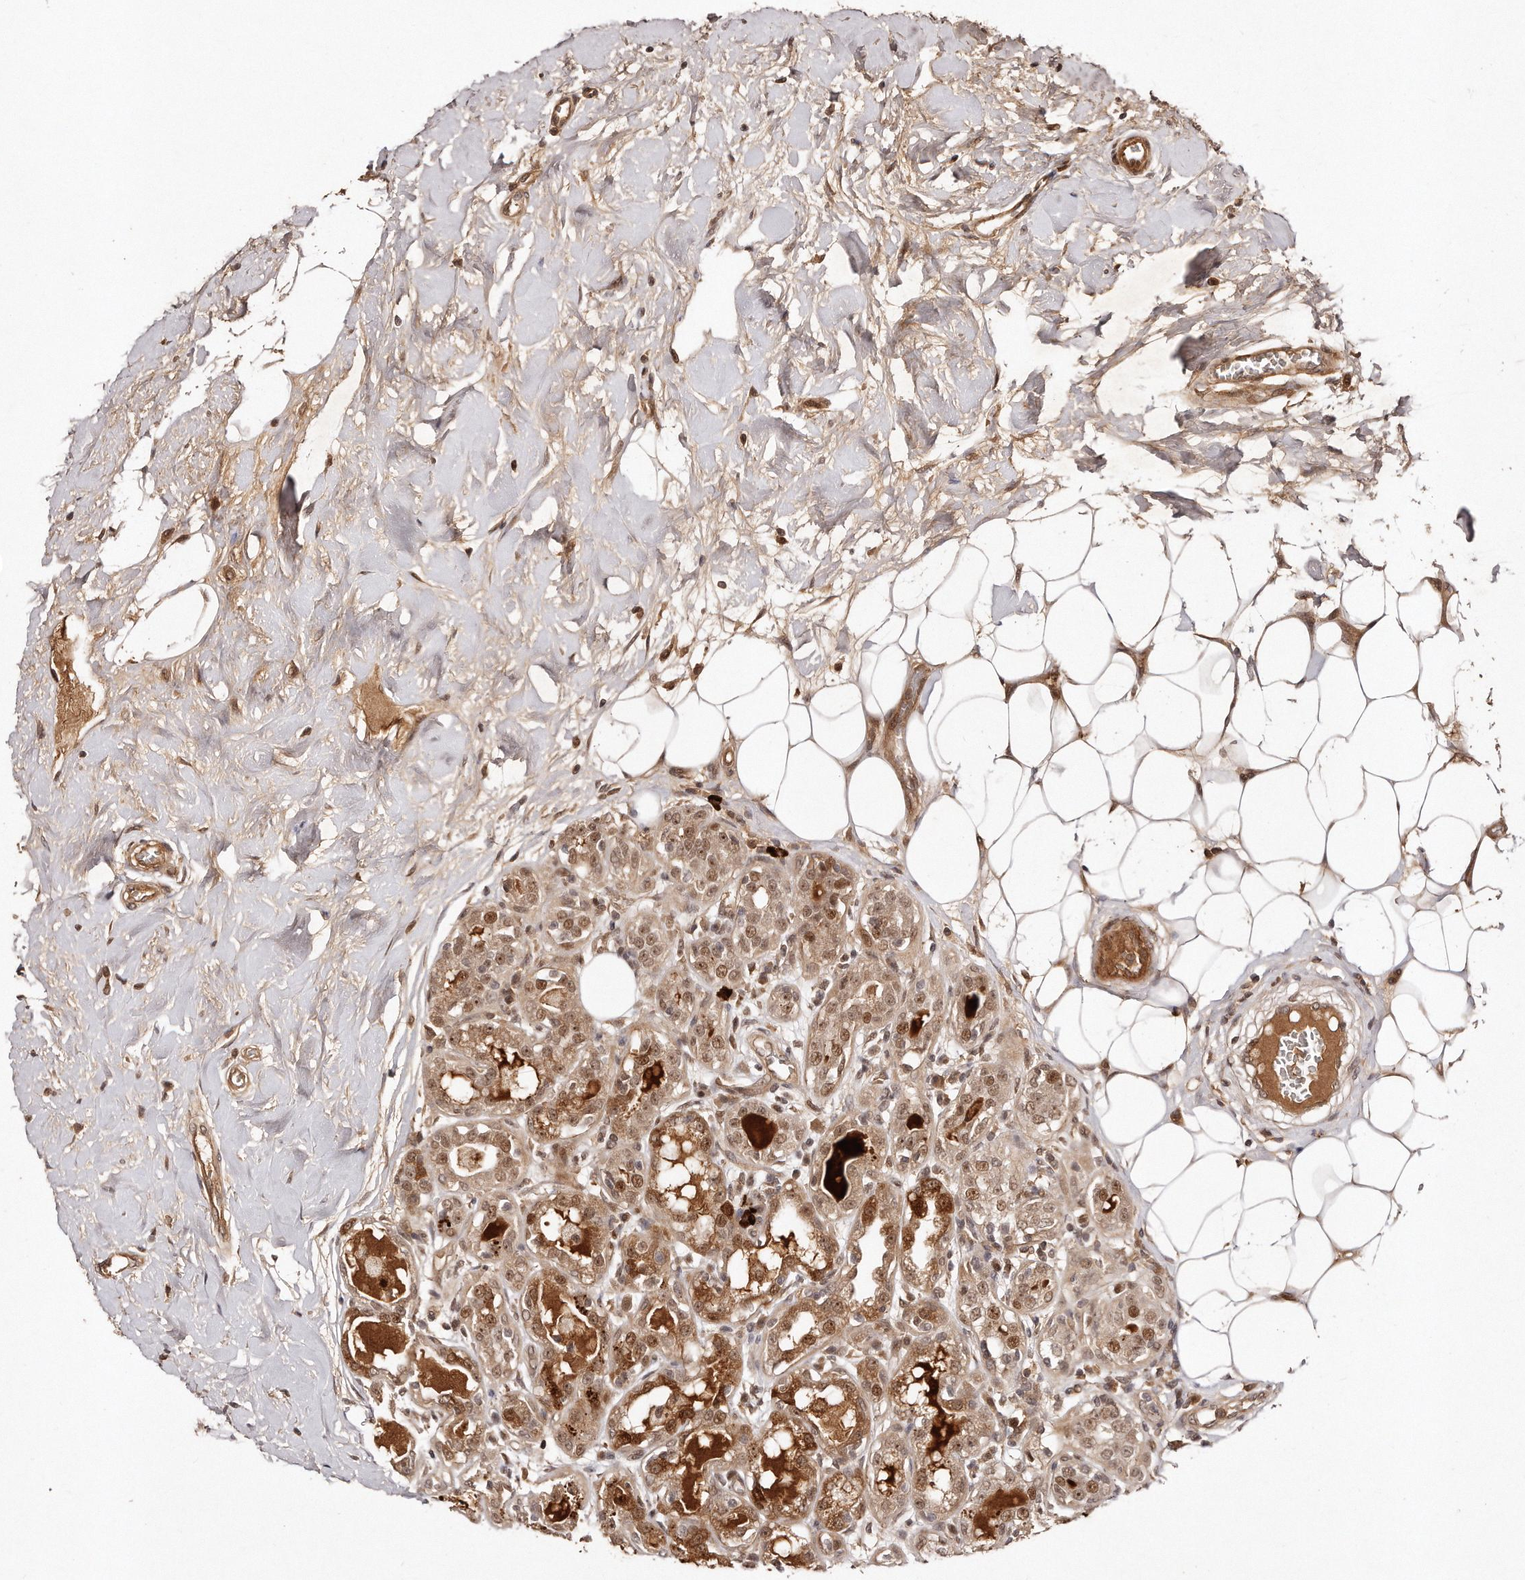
{"staining": {"intensity": "moderate", "quantity": ">75%", "location": "cytoplasmic/membranous,nuclear"}, "tissue": "breast cancer", "cell_type": "Tumor cells", "image_type": "cancer", "snomed": [{"axis": "morphology", "description": "Duct carcinoma"}, {"axis": "topography", "description": "Breast"}], "caption": "An immunohistochemistry image of neoplastic tissue is shown. Protein staining in brown labels moderate cytoplasmic/membranous and nuclear positivity in intraductal carcinoma (breast) within tumor cells.", "gene": "SOX4", "patient": {"sex": "female", "age": 27}}